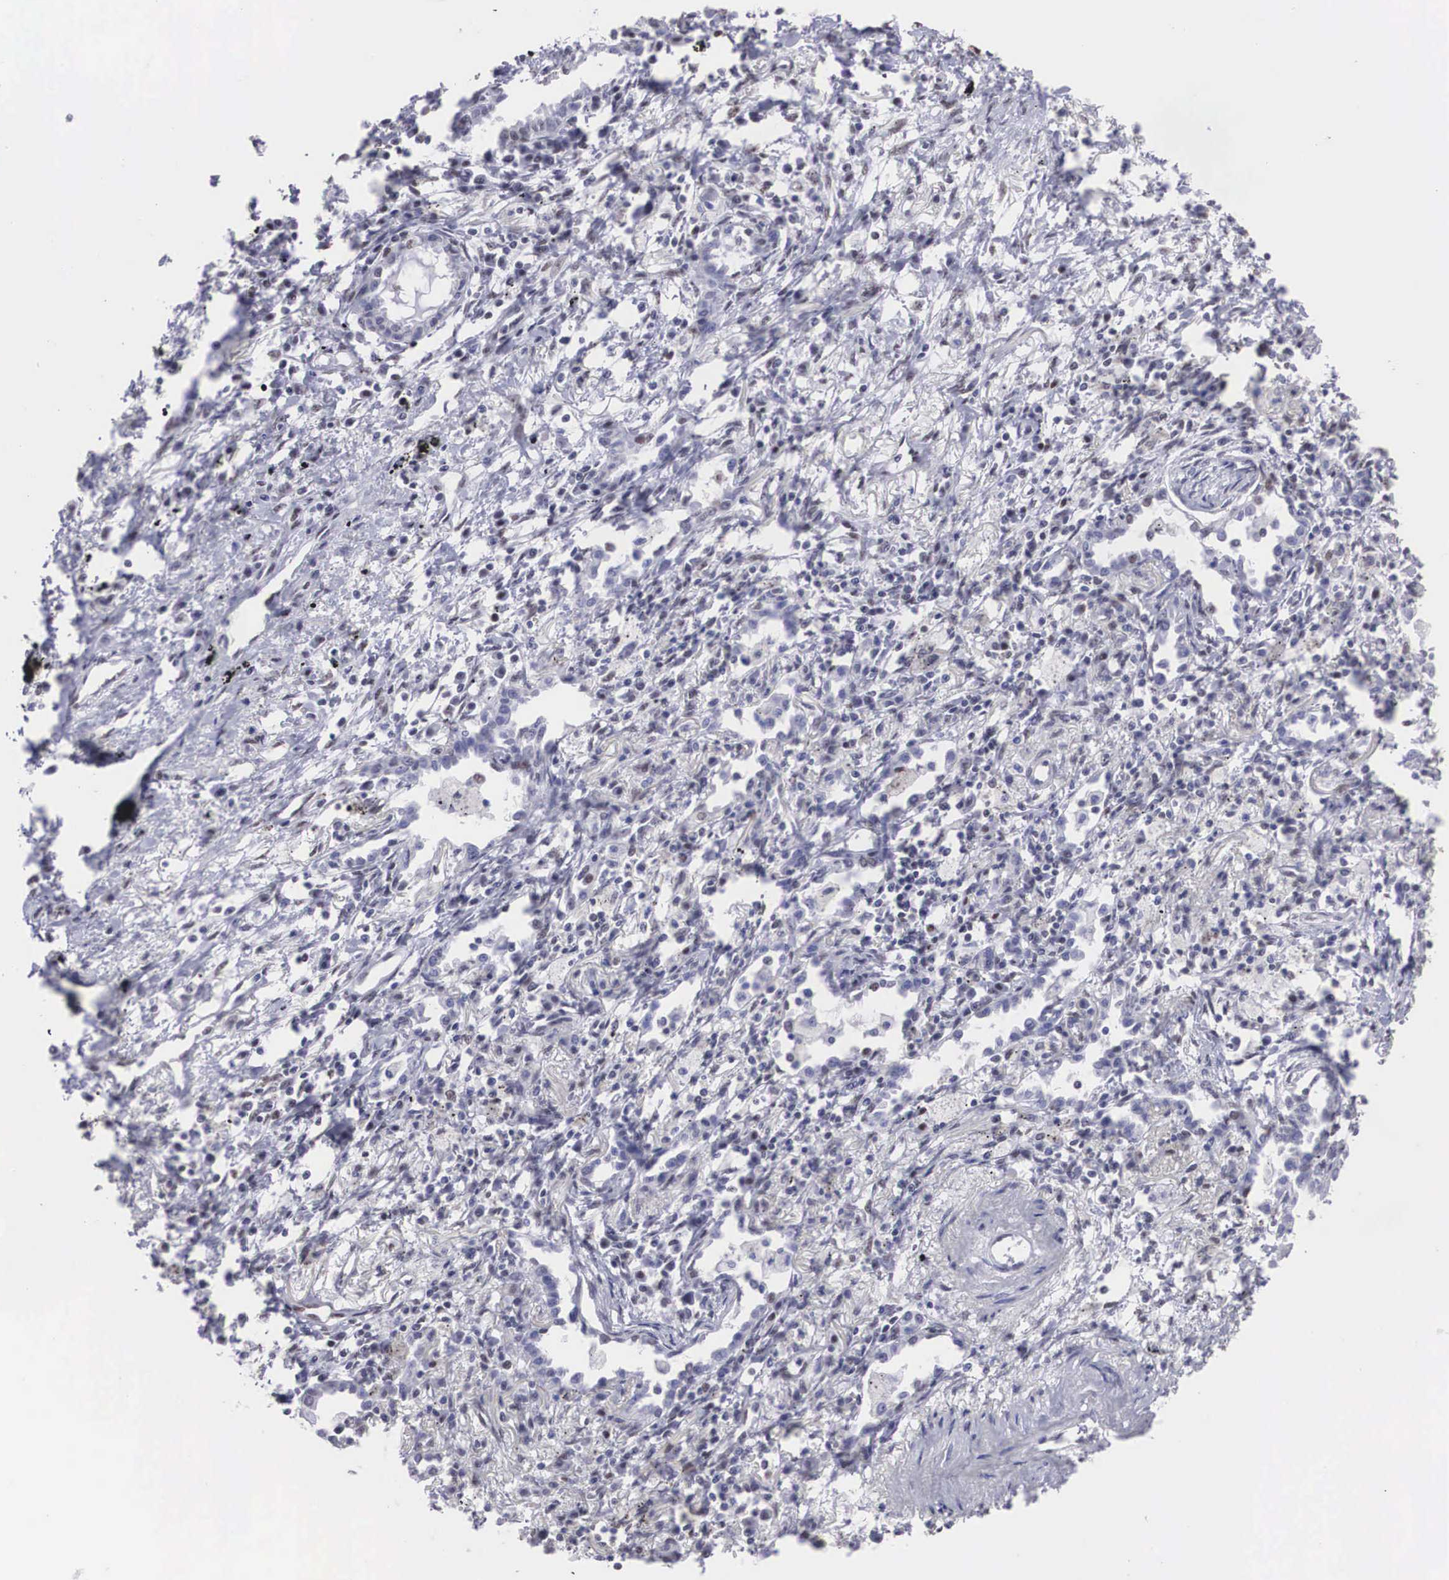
{"staining": {"intensity": "negative", "quantity": "none", "location": "none"}, "tissue": "lung cancer", "cell_type": "Tumor cells", "image_type": "cancer", "snomed": [{"axis": "morphology", "description": "Adenocarcinoma, NOS"}, {"axis": "topography", "description": "Lung"}], "caption": "Protein analysis of lung cancer (adenocarcinoma) shows no significant positivity in tumor cells.", "gene": "CSTF2", "patient": {"sex": "male", "age": 60}}